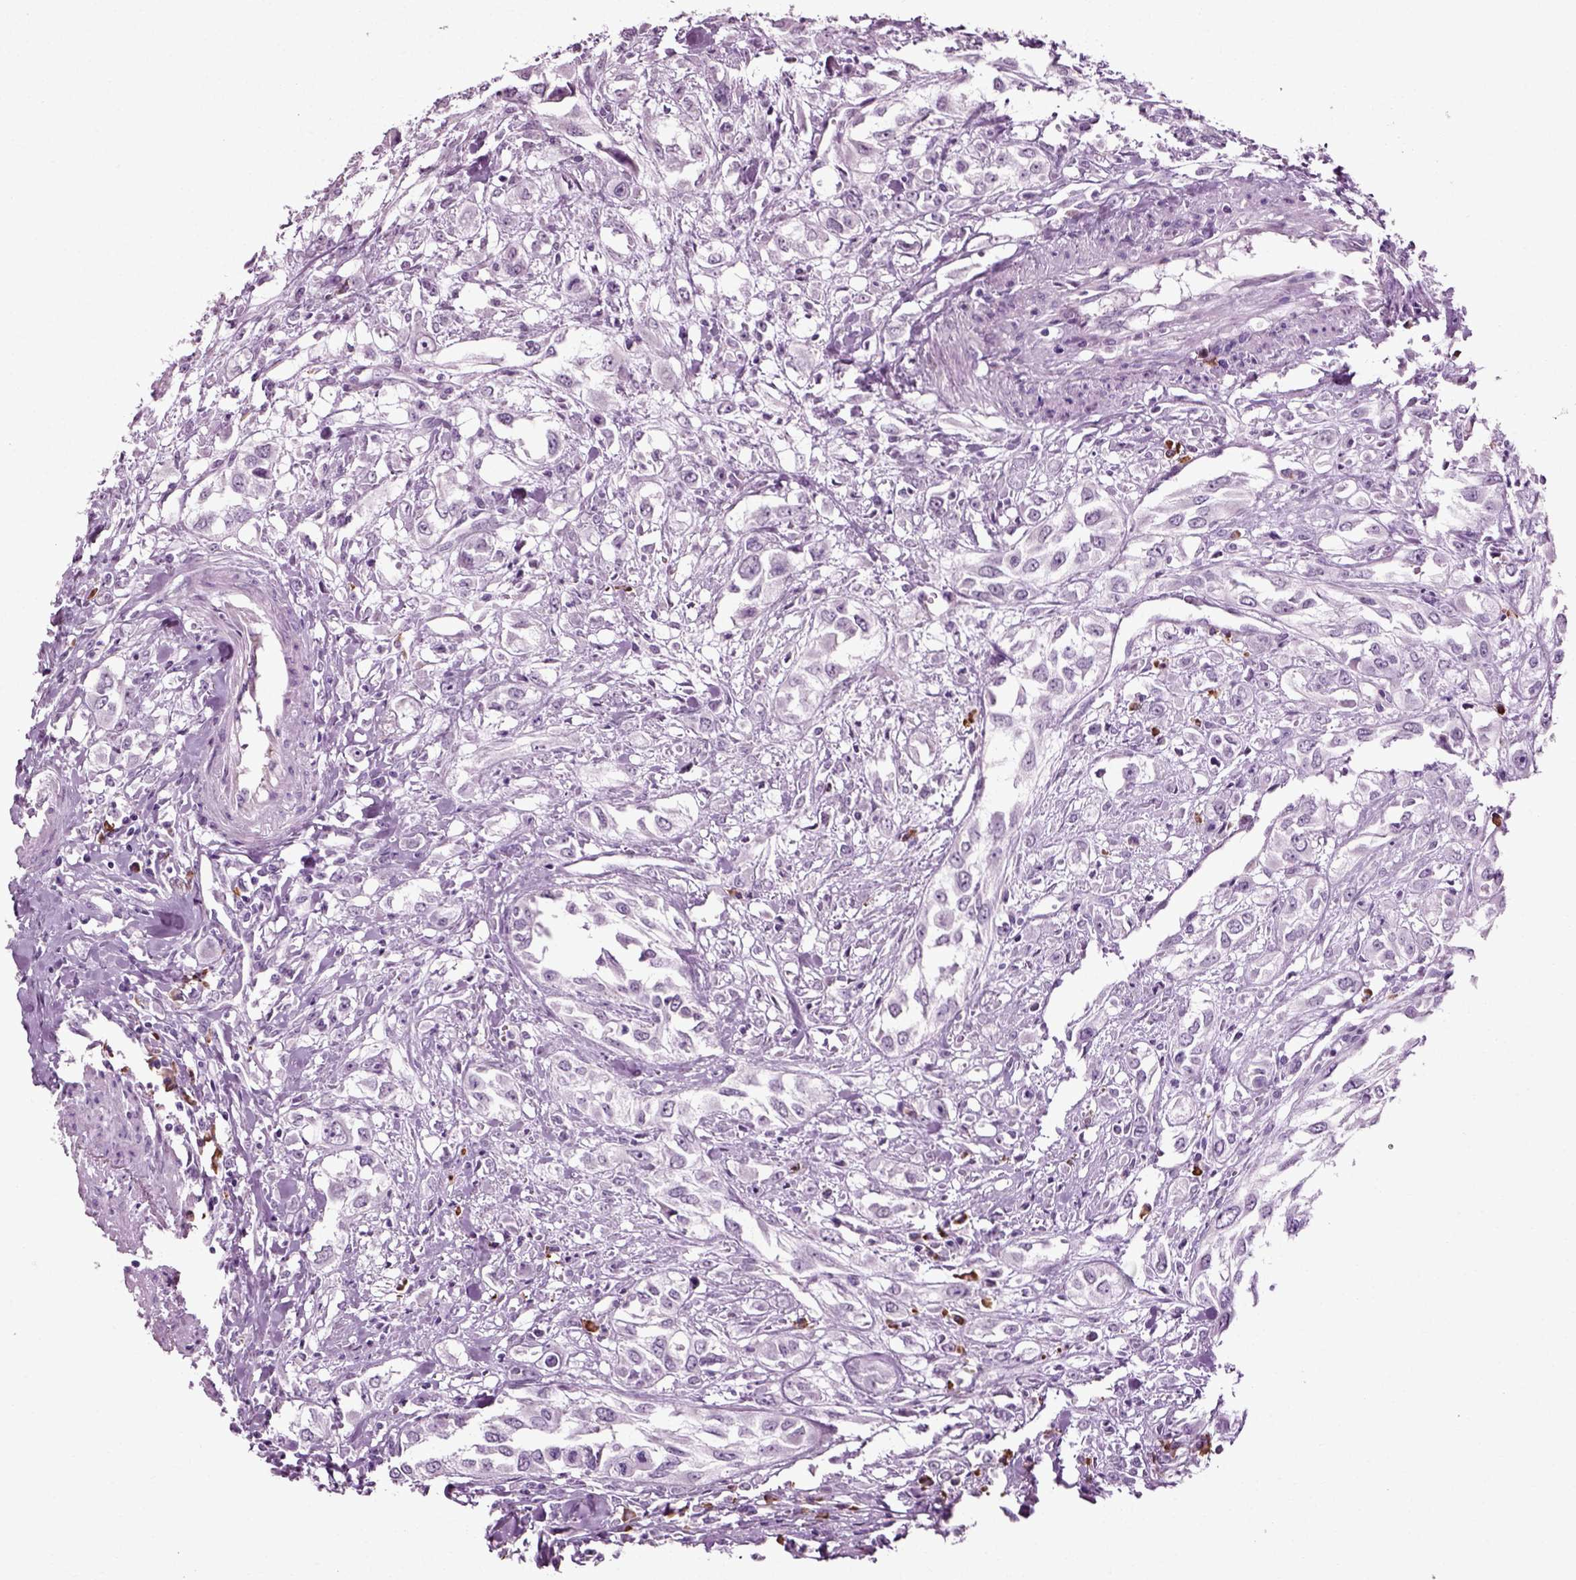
{"staining": {"intensity": "negative", "quantity": "none", "location": "none"}, "tissue": "urothelial cancer", "cell_type": "Tumor cells", "image_type": "cancer", "snomed": [{"axis": "morphology", "description": "Urothelial carcinoma, High grade"}, {"axis": "topography", "description": "Urinary bladder"}], "caption": "Urothelial cancer was stained to show a protein in brown. There is no significant expression in tumor cells.", "gene": "SLC26A8", "patient": {"sex": "male", "age": 67}}